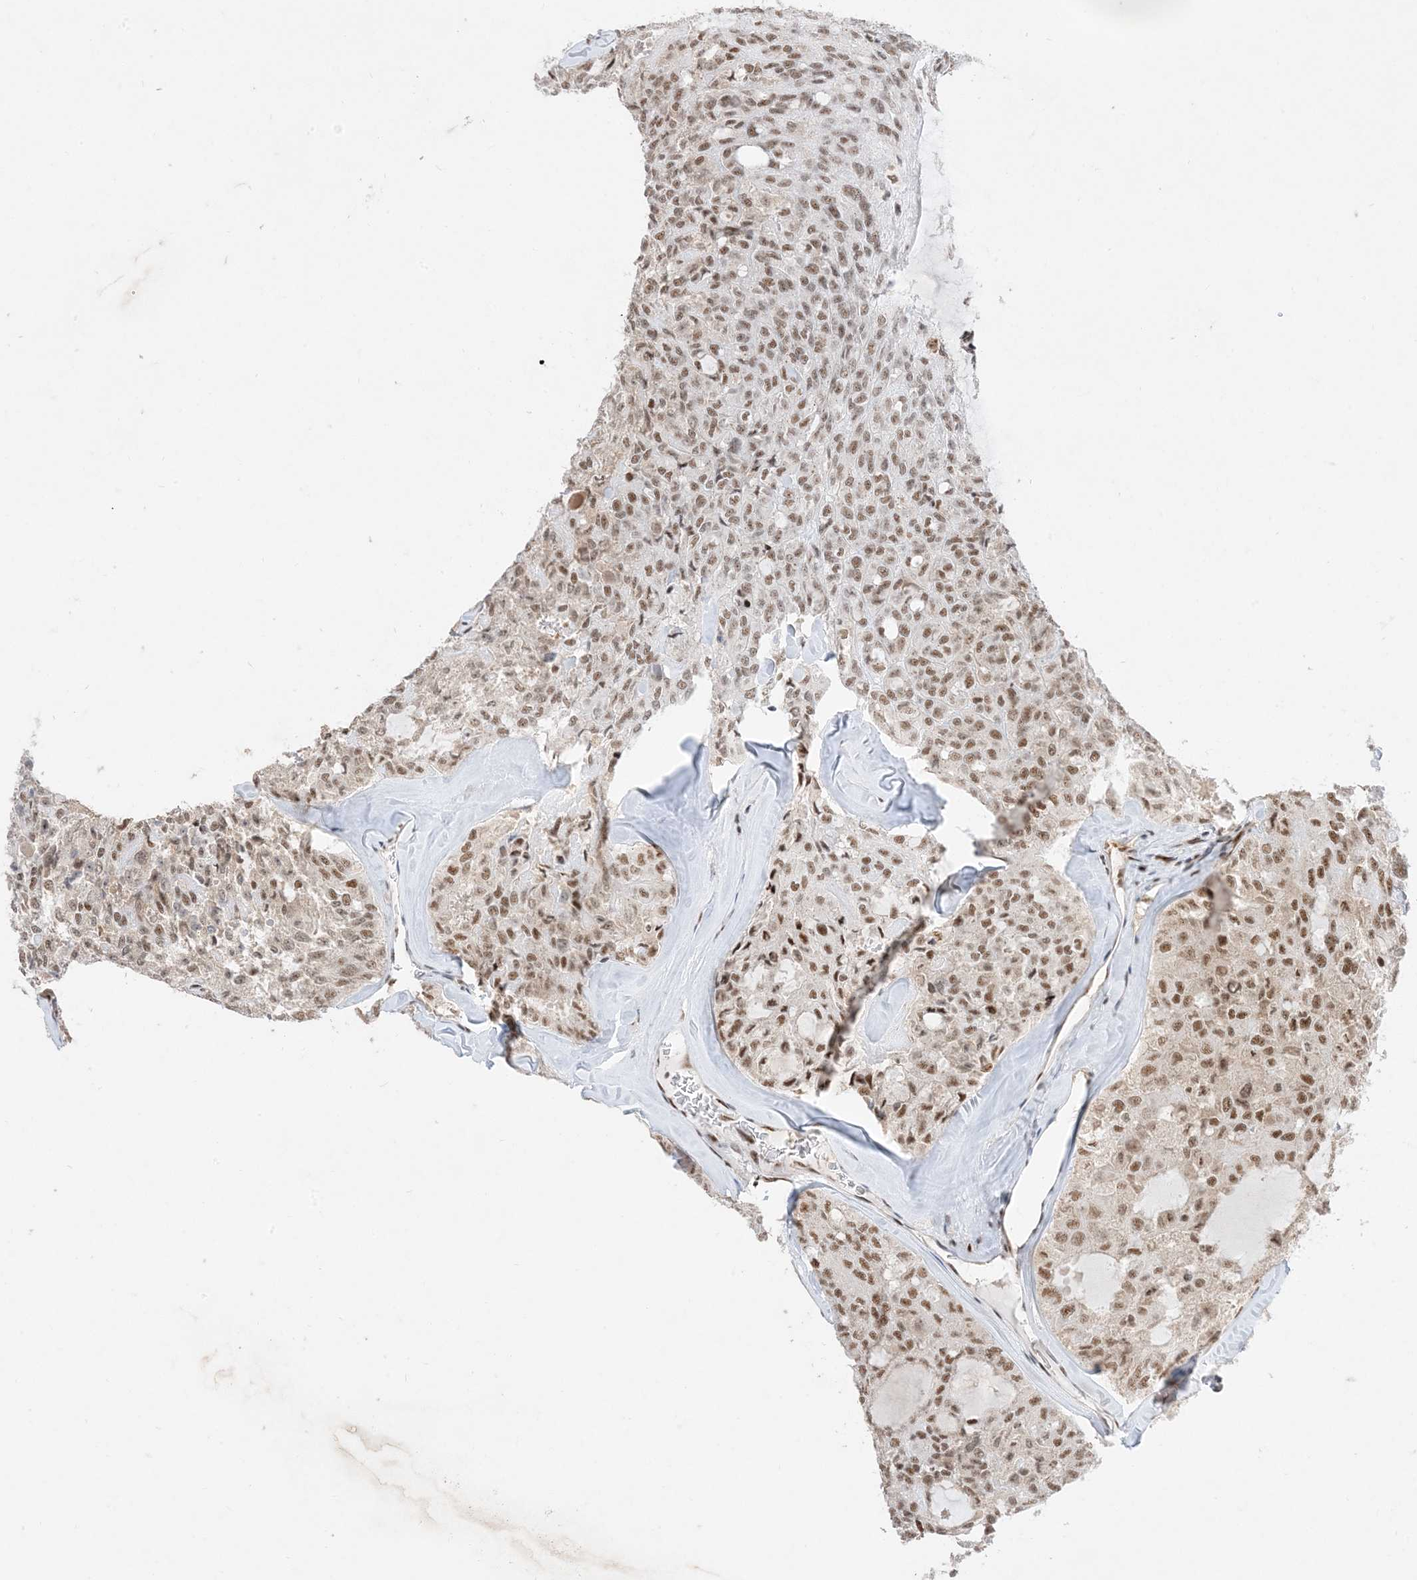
{"staining": {"intensity": "moderate", "quantity": ">75%", "location": "nuclear"}, "tissue": "thyroid cancer", "cell_type": "Tumor cells", "image_type": "cancer", "snomed": [{"axis": "morphology", "description": "Follicular adenoma carcinoma, NOS"}, {"axis": "topography", "description": "Thyroid gland"}], "caption": "Protein expression analysis of thyroid follicular adenoma carcinoma reveals moderate nuclear staining in about >75% of tumor cells.", "gene": "SF3A3", "patient": {"sex": "male", "age": 75}}